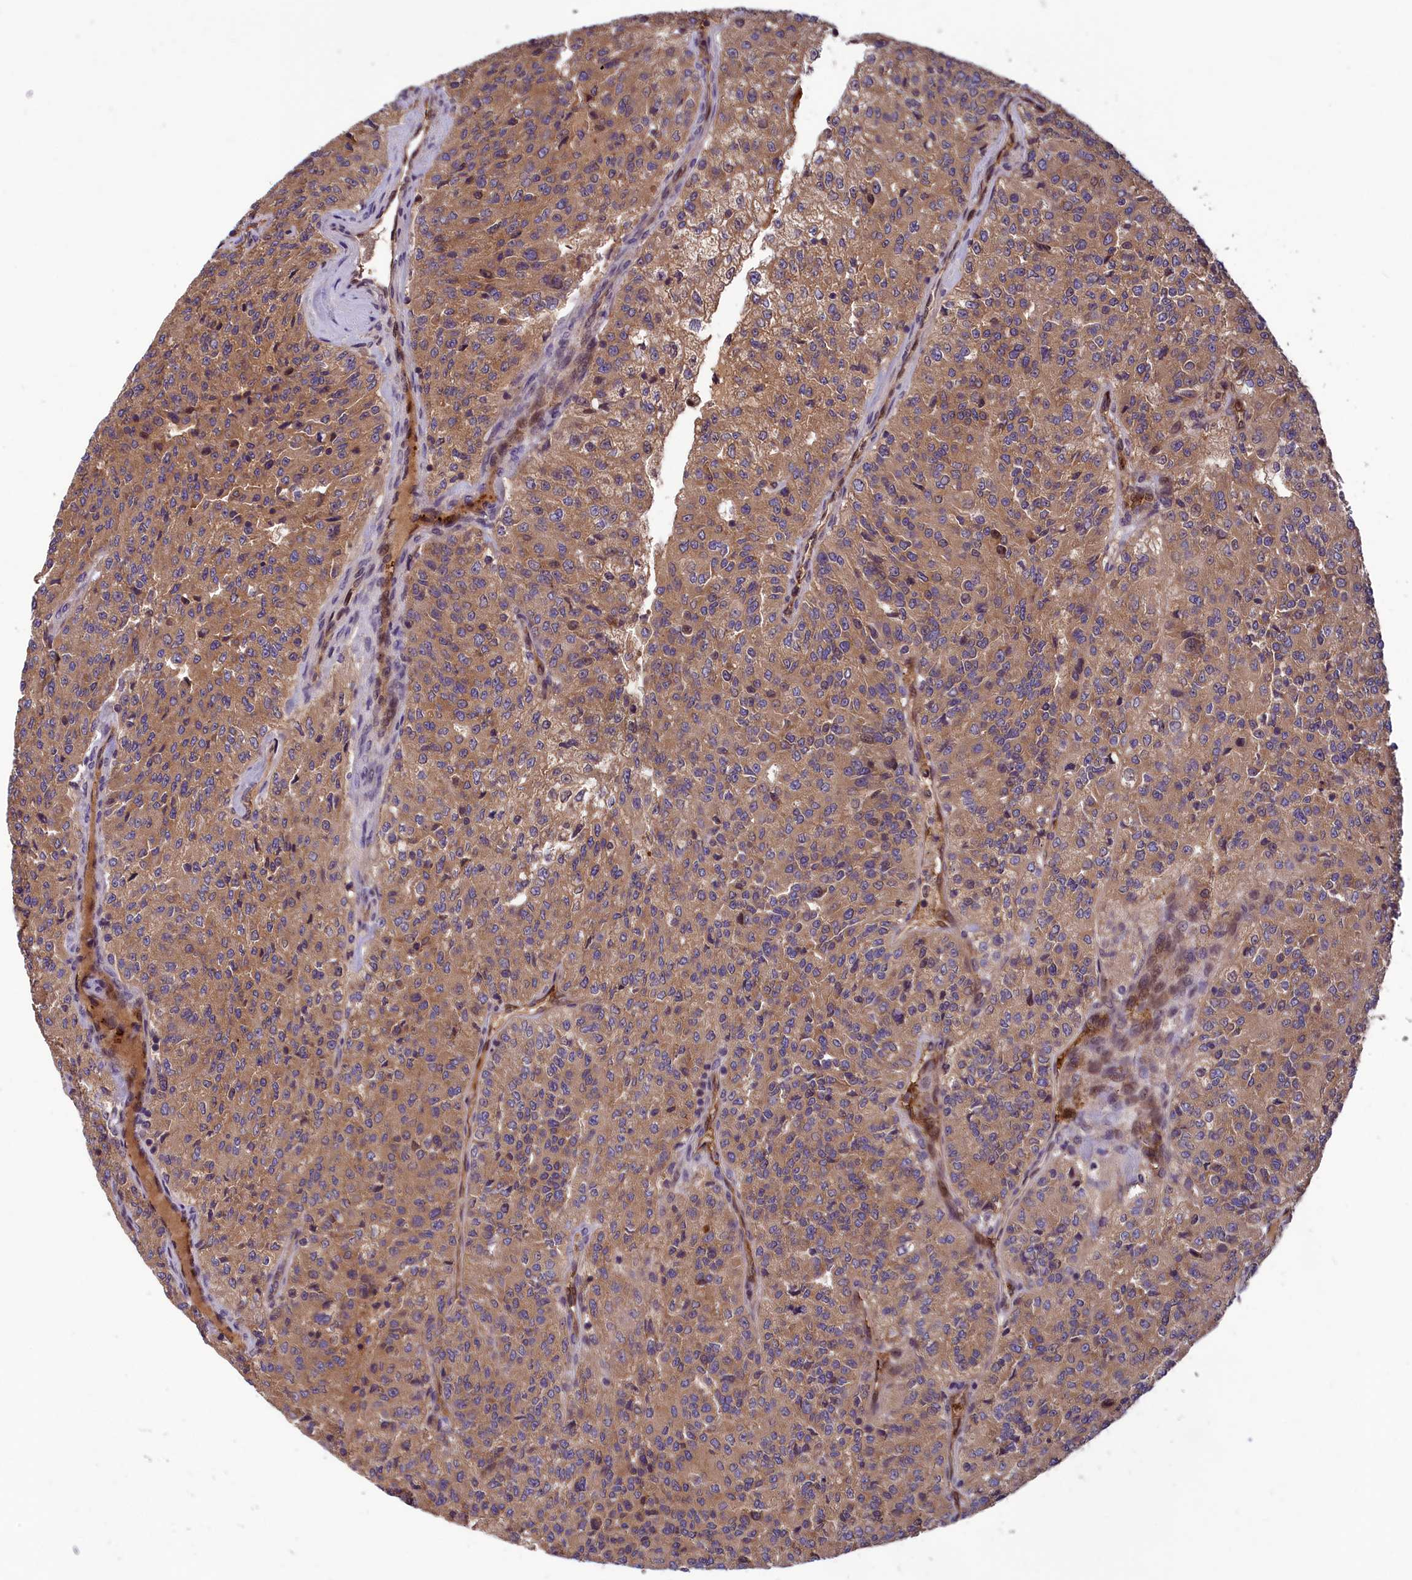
{"staining": {"intensity": "moderate", "quantity": ">75%", "location": "cytoplasmic/membranous"}, "tissue": "renal cancer", "cell_type": "Tumor cells", "image_type": "cancer", "snomed": [{"axis": "morphology", "description": "Adenocarcinoma, NOS"}, {"axis": "topography", "description": "Kidney"}], "caption": "Adenocarcinoma (renal) stained with DAB (3,3'-diaminobenzidine) immunohistochemistry exhibits medium levels of moderate cytoplasmic/membranous positivity in about >75% of tumor cells.", "gene": "CCDC15", "patient": {"sex": "female", "age": 63}}